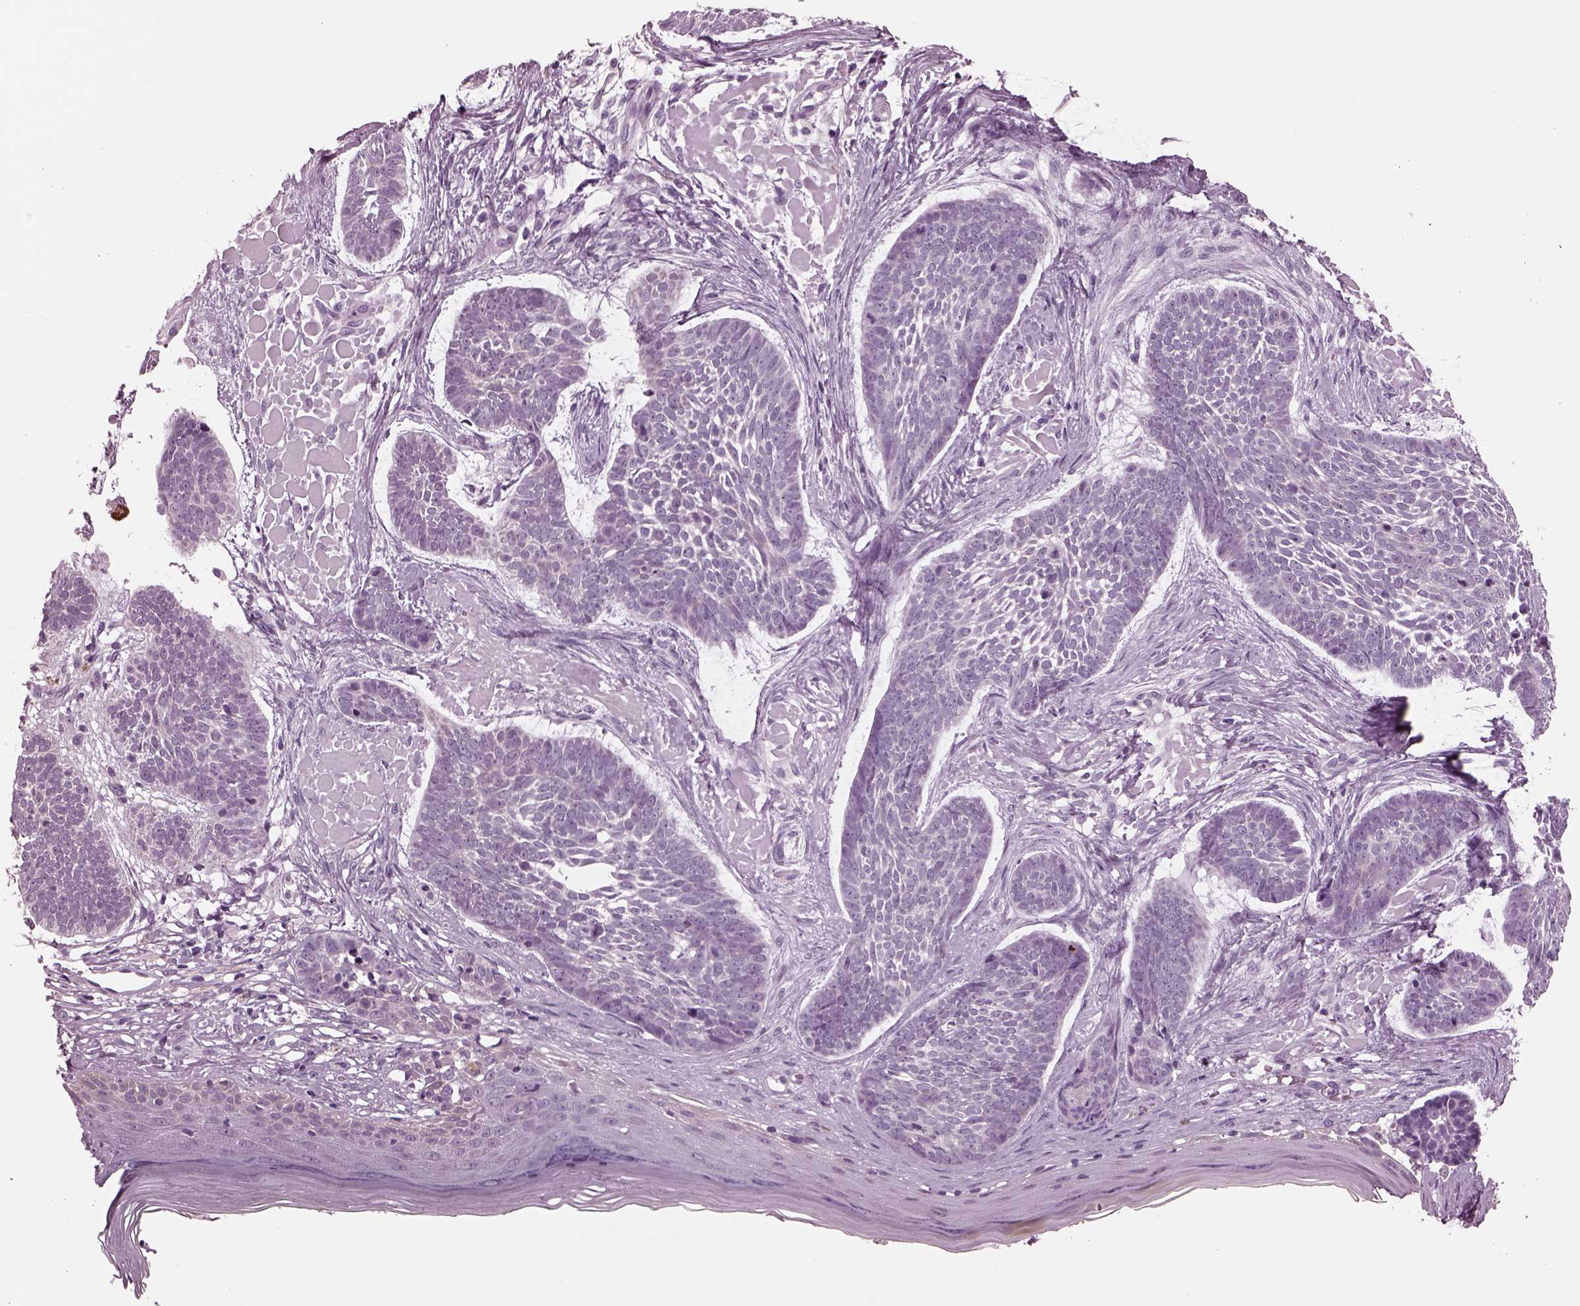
{"staining": {"intensity": "negative", "quantity": "none", "location": "none"}, "tissue": "skin cancer", "cell_type": "Tumor cells", "image_type": "cancer", "snomed": [{"axis": "morphology", "description": "Basal cell carcinoma"}, {"axis": "topography", "description": "Skin"}], "caption": "Tumor cells are negative for protein expression in human basal cell carcinoma (skin).", "gene": "MIB2", "patient": {"sex": "male", "age": 85}}